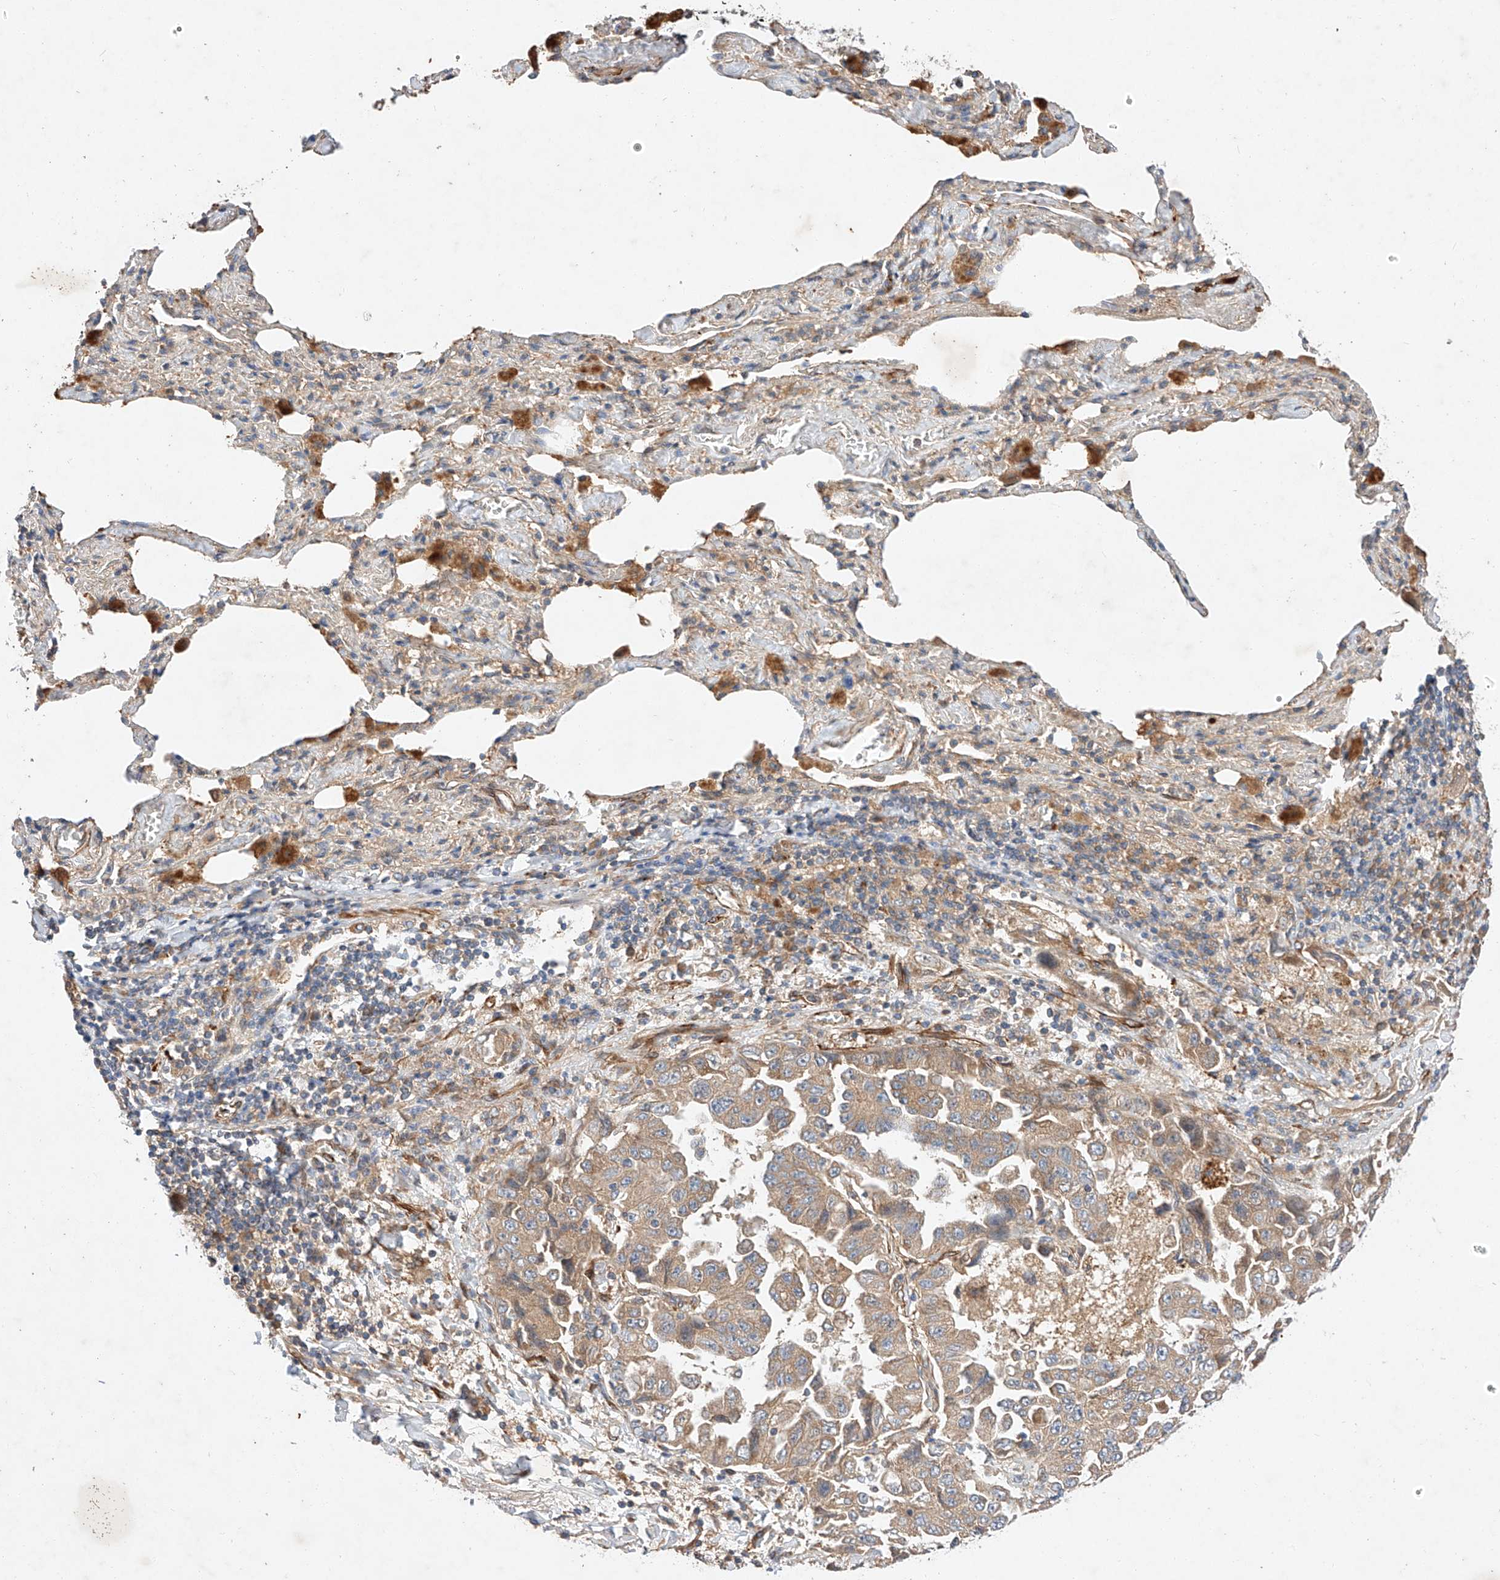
{"staining": {"intensity": "moderate", "quantity": ">75%", "location": "cytoplasmic/membranous"}, "tissue": "lung cancer", "cell_type": "Tumor cells", "image_type": "cancer", "snomed": [{"axis": "morphology", "description": "Adenocarcinoma, NOS"}, {"axis": "topography", "description": "Lung"}], "caption": "IHC photomicrograph of lung adenocarcinoma stained for a protein (brown), which demonstrates medium levels of moderate cytoplasmic/membranous staining in approximately >75% of tumor cells.", "gene": "RAB23", "patient": {"sex": "female", "age": 51}}